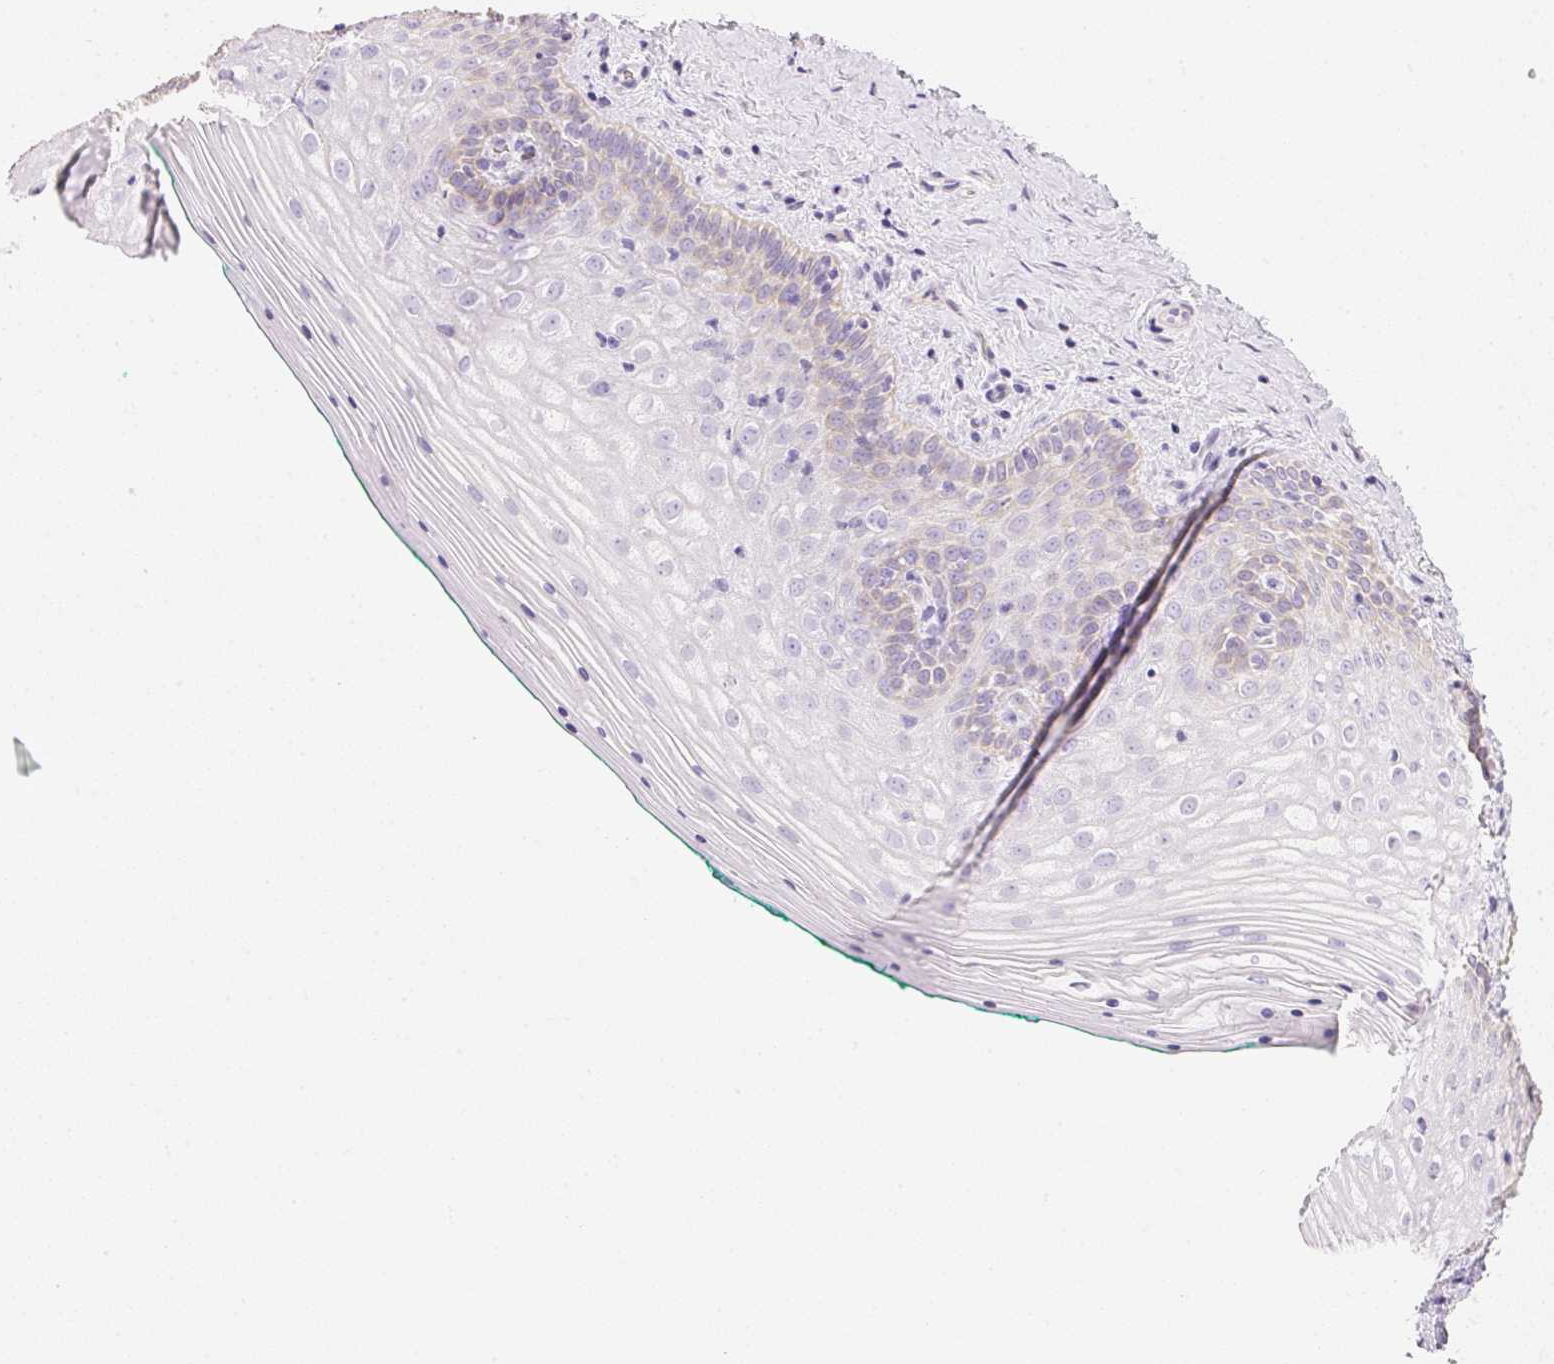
{"staining": {"intensity": "negative", "quantity": "none", "location": "none"}, "tissue": "vagina", "cell_type": "Squamous epithelial cells", "image_type": "normal", "snomed": [{"axis": "morphology", "description": "Normal tissue, NOS"}, {"axis": "topography", "description": "Vagina"}], "caption": "Unremarkable vagina was stained to show a protein in brown. There is no significant positivity in squamous epithelial cells.", "gene": "KCNE2", "patient": {"sex": "female", "age": 45}}